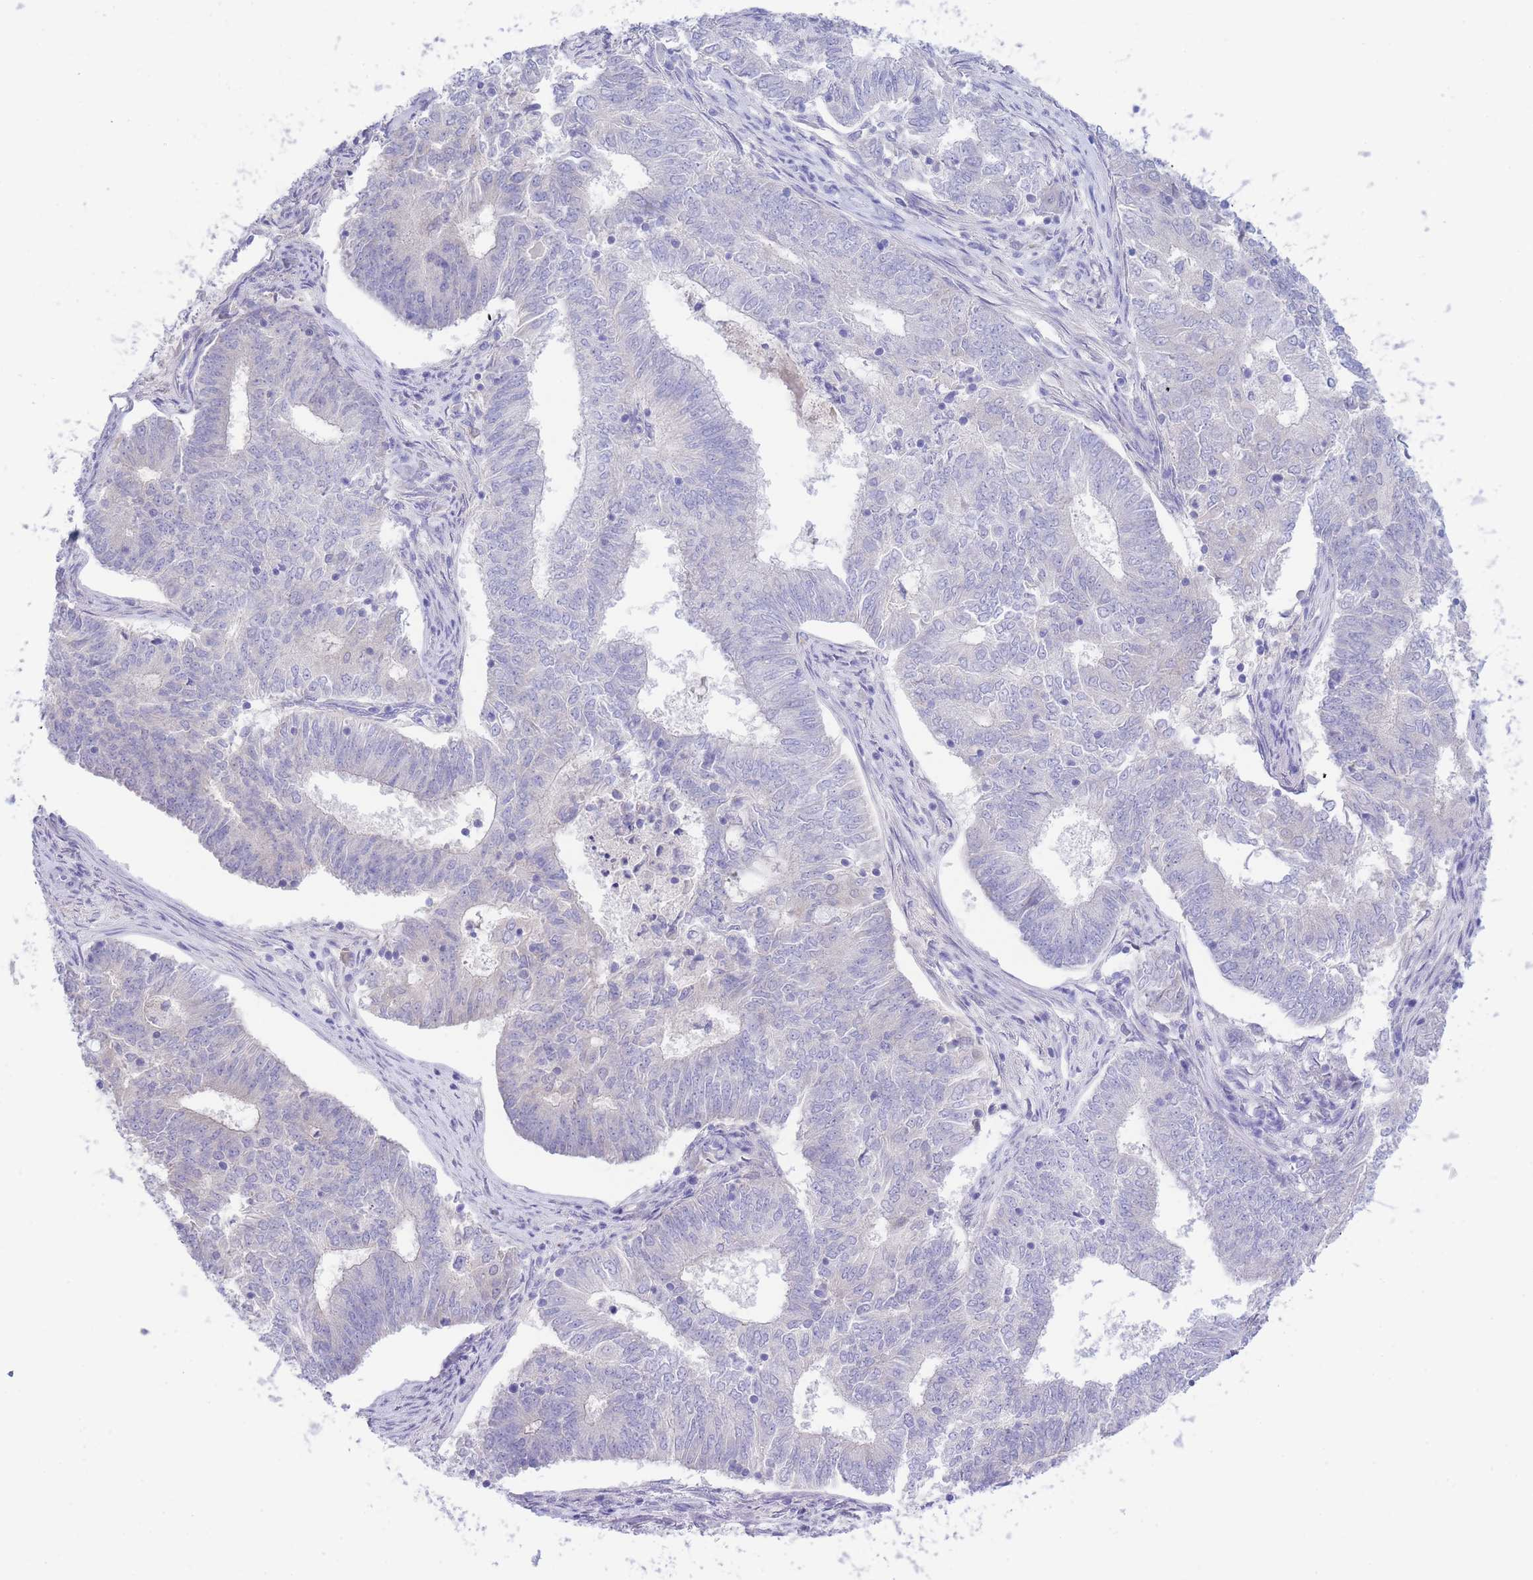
{"staining": {"intensity": "negative", "quantity": "none", "location": "none"}, "tissue": "endometrial cancer", "cell_type": "Tumor cells", "image_type": "cancer", "snomed": [{"axis": "morphology", "description": "Adenocarcinoma, NOS"}, {"axis": "topography", "description": "Endometrium"}], "caption": "High magnification brightfield microscopy of endometrial cancer stained with DAB (3,3'-diaminobenzidine) (brown) and counterstained with hematoxylin (blue): tumor cells show no significant staining.", "gene": "PCDHB3", "patient": {"sex": "female", "age": 62}}